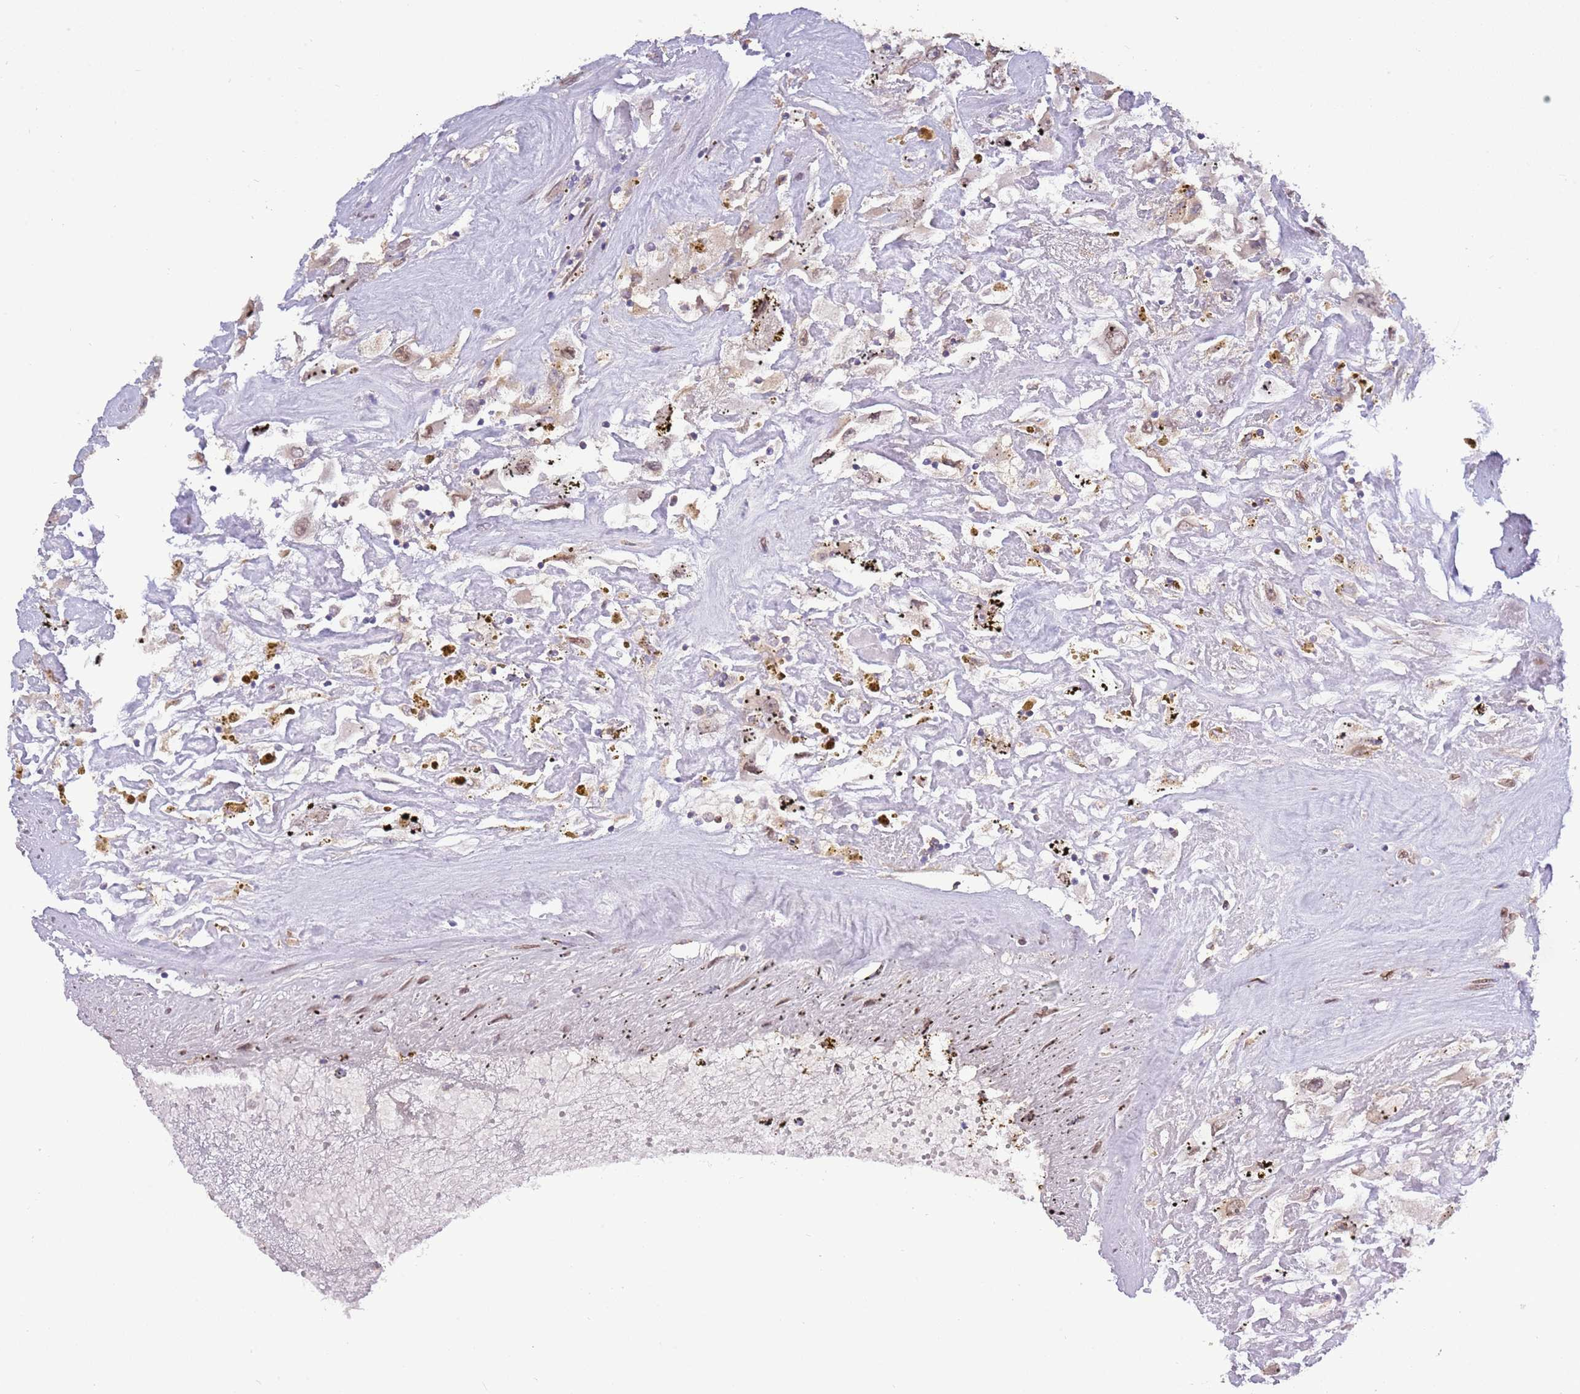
{"staining": {"intensity": "moderate", "quantity": "25%-75%", "location": "cytoplasmic/membranous,nuclear"}, "tissue": "renal cancer", "cell_type": "Tumor cells", "image_type": "cancer", "snomed": [{"axis": "morphology", "description": "Adenocarcinoma, NOS"}, {"axis": "topography", "description": "Kidney"}], "caption": "This histopathology image displays immunohistochemistry (IHC) staining of renal cancer, with medium moderate cytoplasmic/membranous and nuclear positivity in about 25%-75% of tumor cells.", "gene": "ZNF665", "patient": {"sex": "female", "age": 52}}